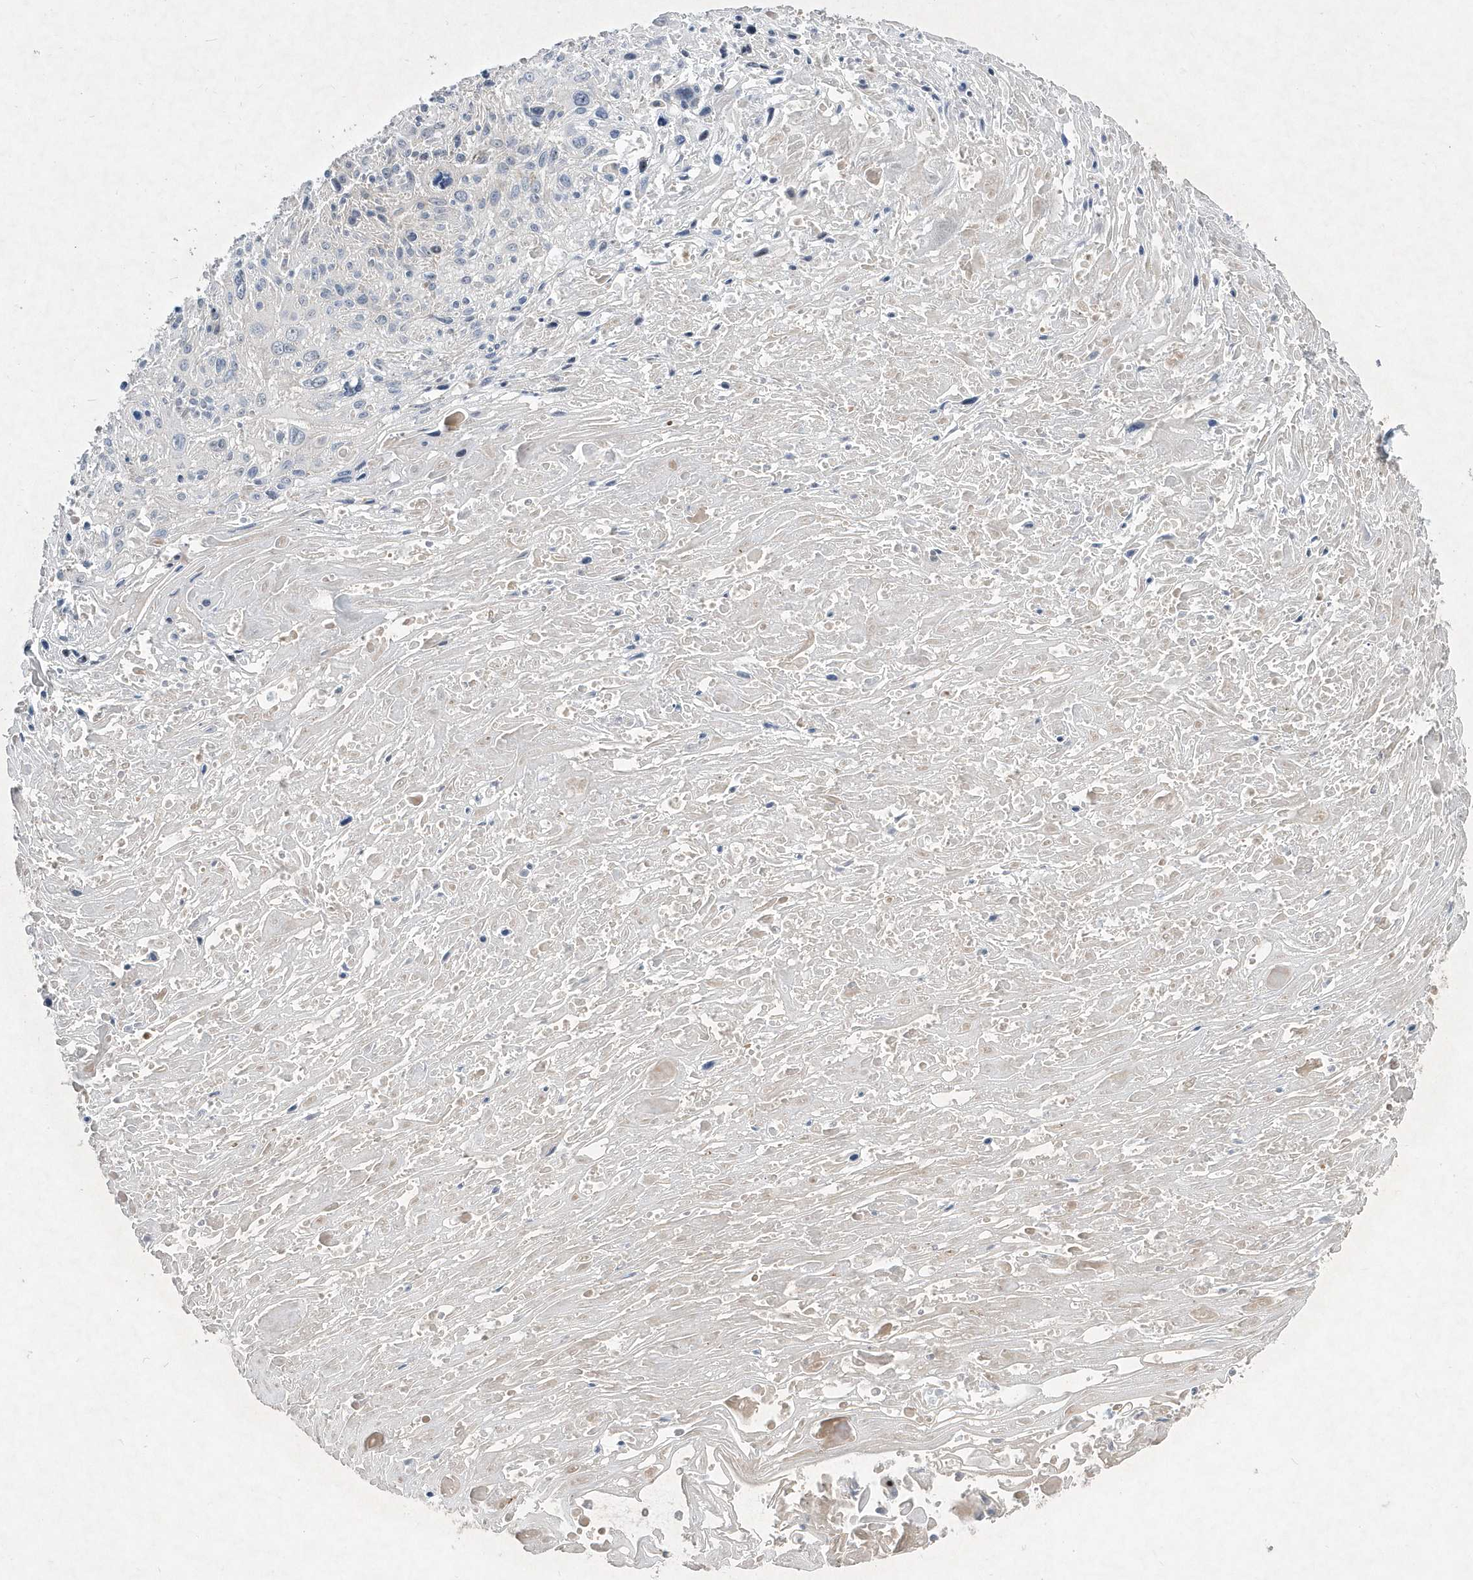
{"staining": {"intensity": "negative", "quantity": "none", "location": "none"}, "tissue": "cervical cancer", "cell_type": "Tumor cells", "image_type": "cancer", "snomed": [{"axis": "morphology", "description": "Squamous cell carcinoma, NOS"}, {"axis": "topography", "description": "Cervix"}], "caption": "IHC of human cervical squamous cell carcinoma demonstrates no expression in tumor cells.", "gene": "ZNF875", "patient": {"sex": "female", "age": 51}}